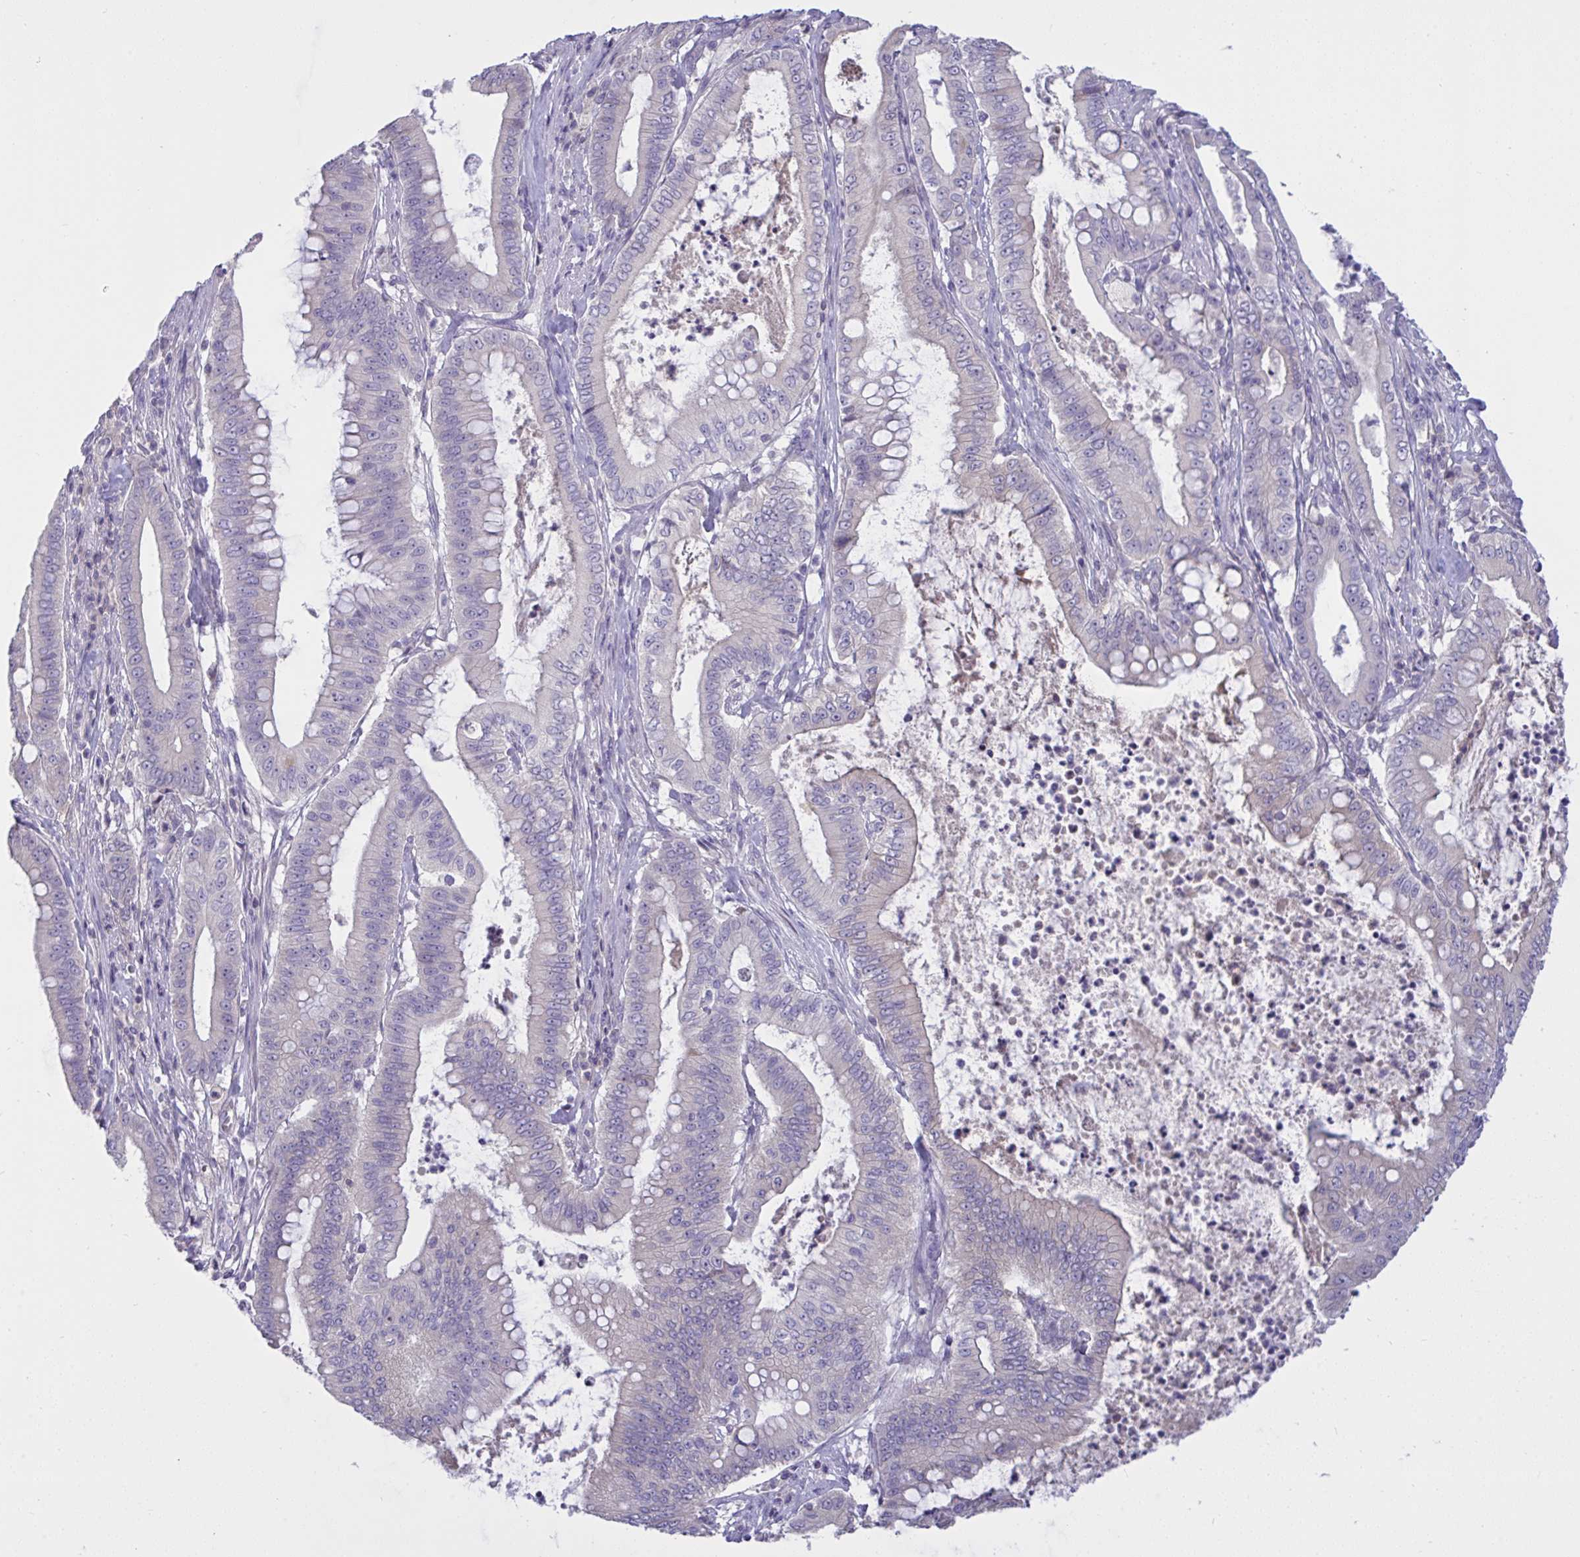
{"staining": {"intensity": "negative", "quantity": "none", "location": "none"}, "tissue": "pancreatic cancer", "cell_type": "Tumor cells", "image_type": "cancer", "snomed": [{"axis": "morphology", "description": "Adenocarcinoma, NOS"}, {"axis": "topography", "description": "Pancreas"}], "caption": "An immunohistochemistry (IHC) photomicrograph of adenocarcinoma (pancreatic) is shown. There is no staining in tumor cells of adenocarcinoma (pancreatic).", "gene": "TMEM41A", "patient": {"sex": "male", "age": 71}}